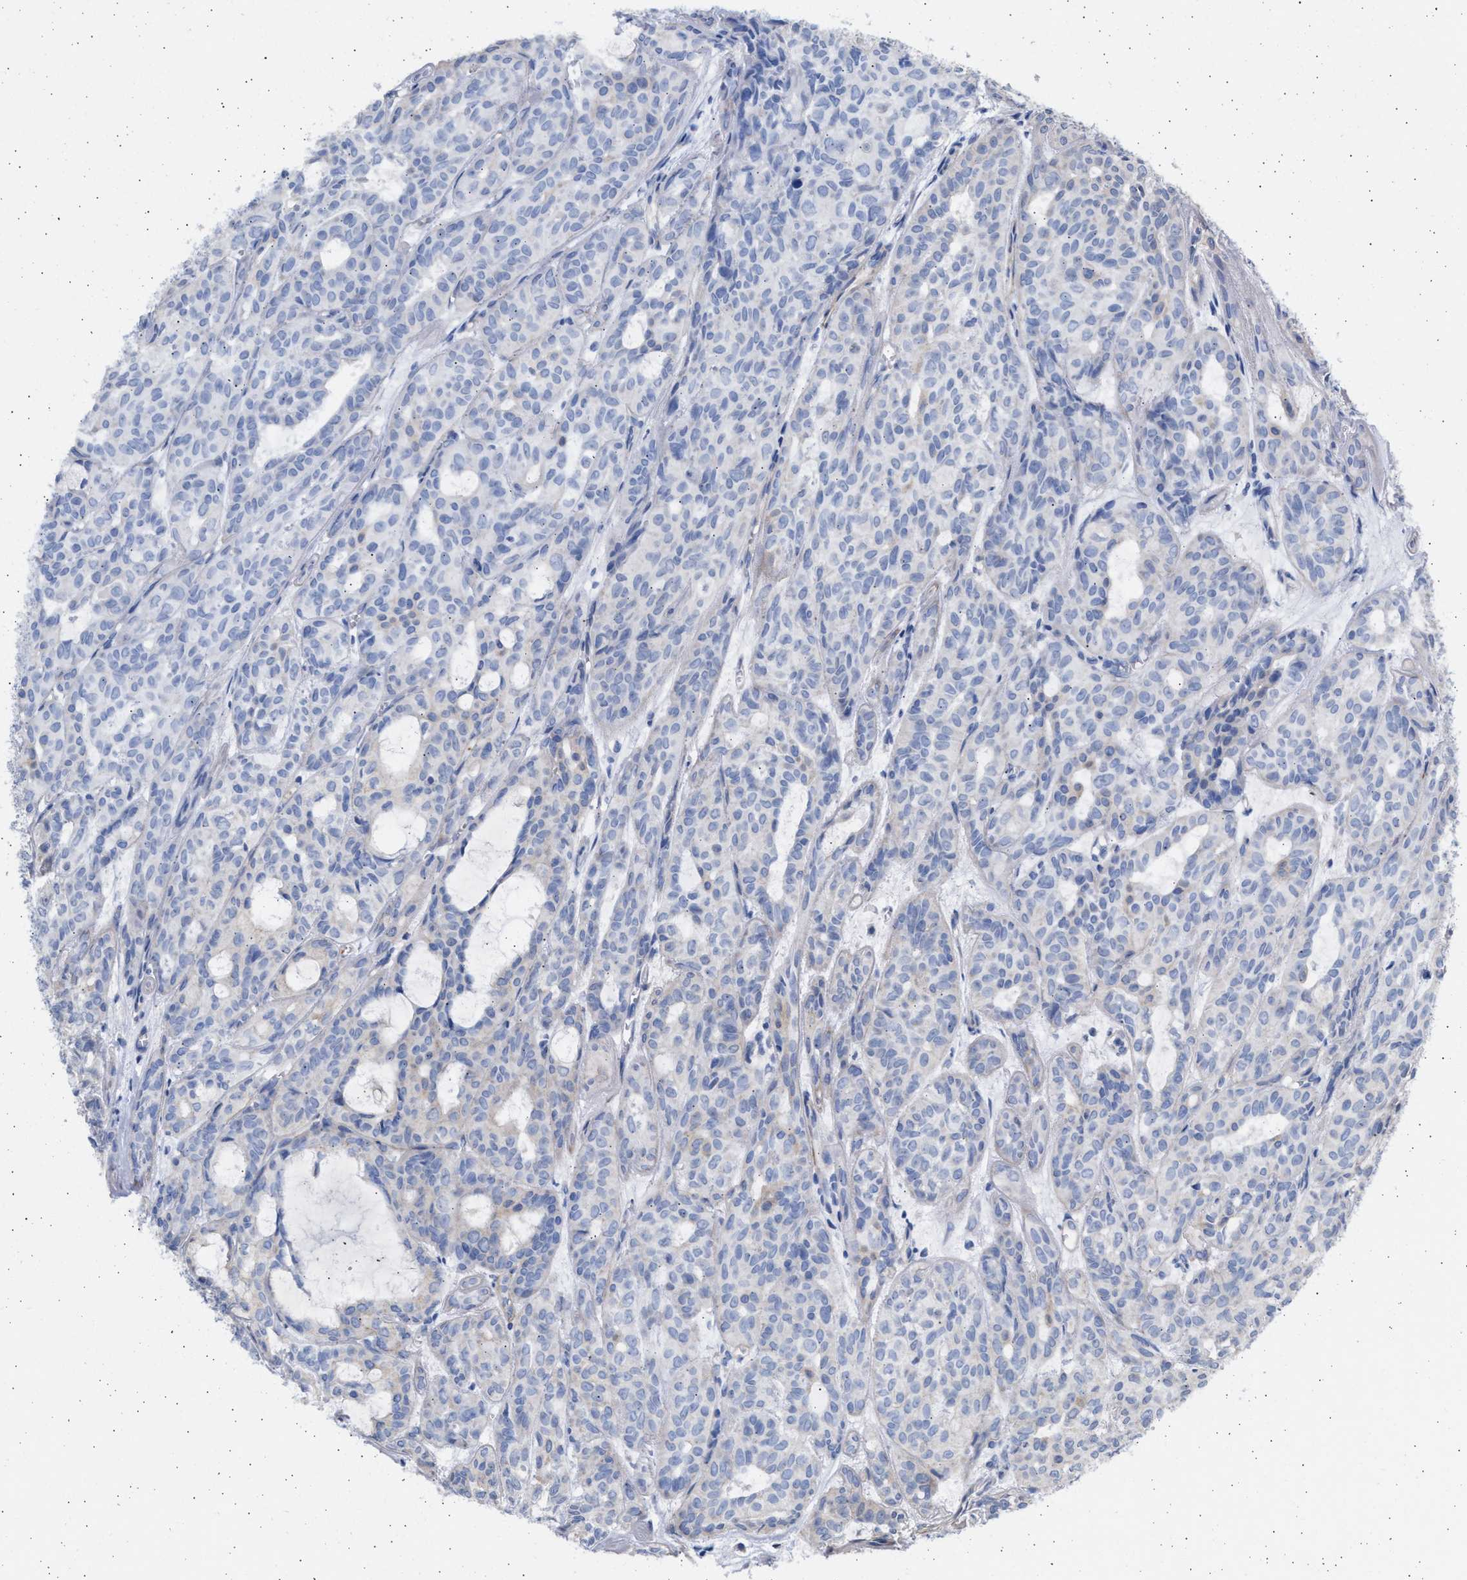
{"staining": {"intensity": "negative", "quantity": "none", "location": "none"}, "tissue": "head and neck cancer", "cell_type": "Tumor cells", "image_type": "cancer", "snomed": [{"axis": "morphology", "description": "Adenocarcinoma, NOS"}, {"axis": "topography", "description": "Salivary gland, NOS"}, {"axis": "topography", "description": "Head-Neck"}], "caption": "A micrograph of human head and neck cancer (adenocarcinoma) is negative for staining in tumor cells.", "gene": "NBR1", "patient": {"sex": "female", "age": 76}}